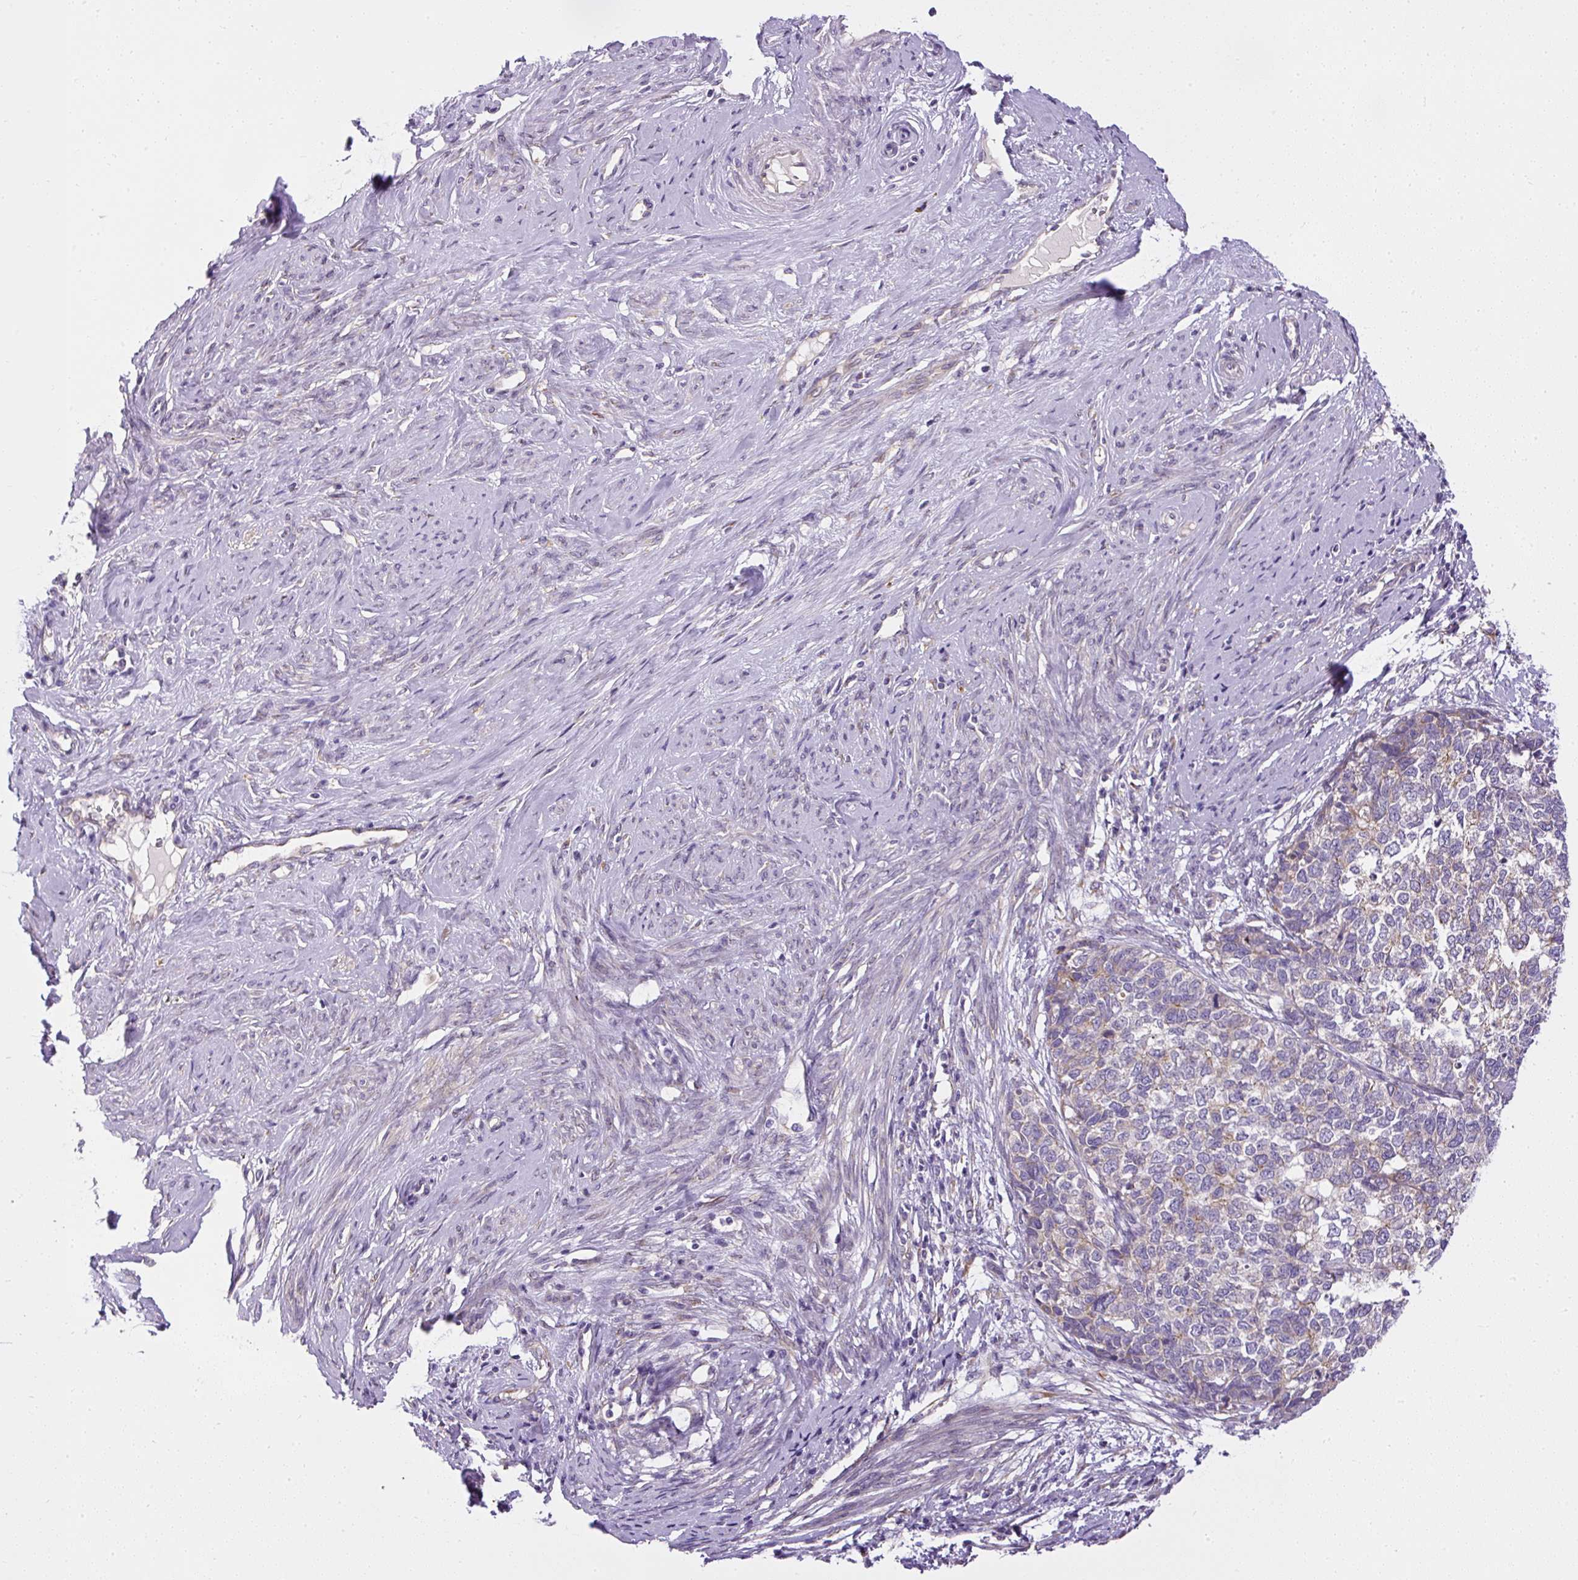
{"staining": {"intensity": "weak", "quantity": "<25%", "location": "cytoplasmic/membranous"}, "tissue": "cervical cancer", "cell_type": "Tumor cells", "image_type": "cancer", "snomed": [{"axis": "morphology", "description": "Squamous cell carcinoma, NOS"}, {"axis": "topography", "description": "Cervix"}], "caption": "This is a micrograph of IHC staining of cervical cancer, which shows no staining in tumor cells.", "gene": "FAM149A", "patient": {"sex": "female", "age": 63}}